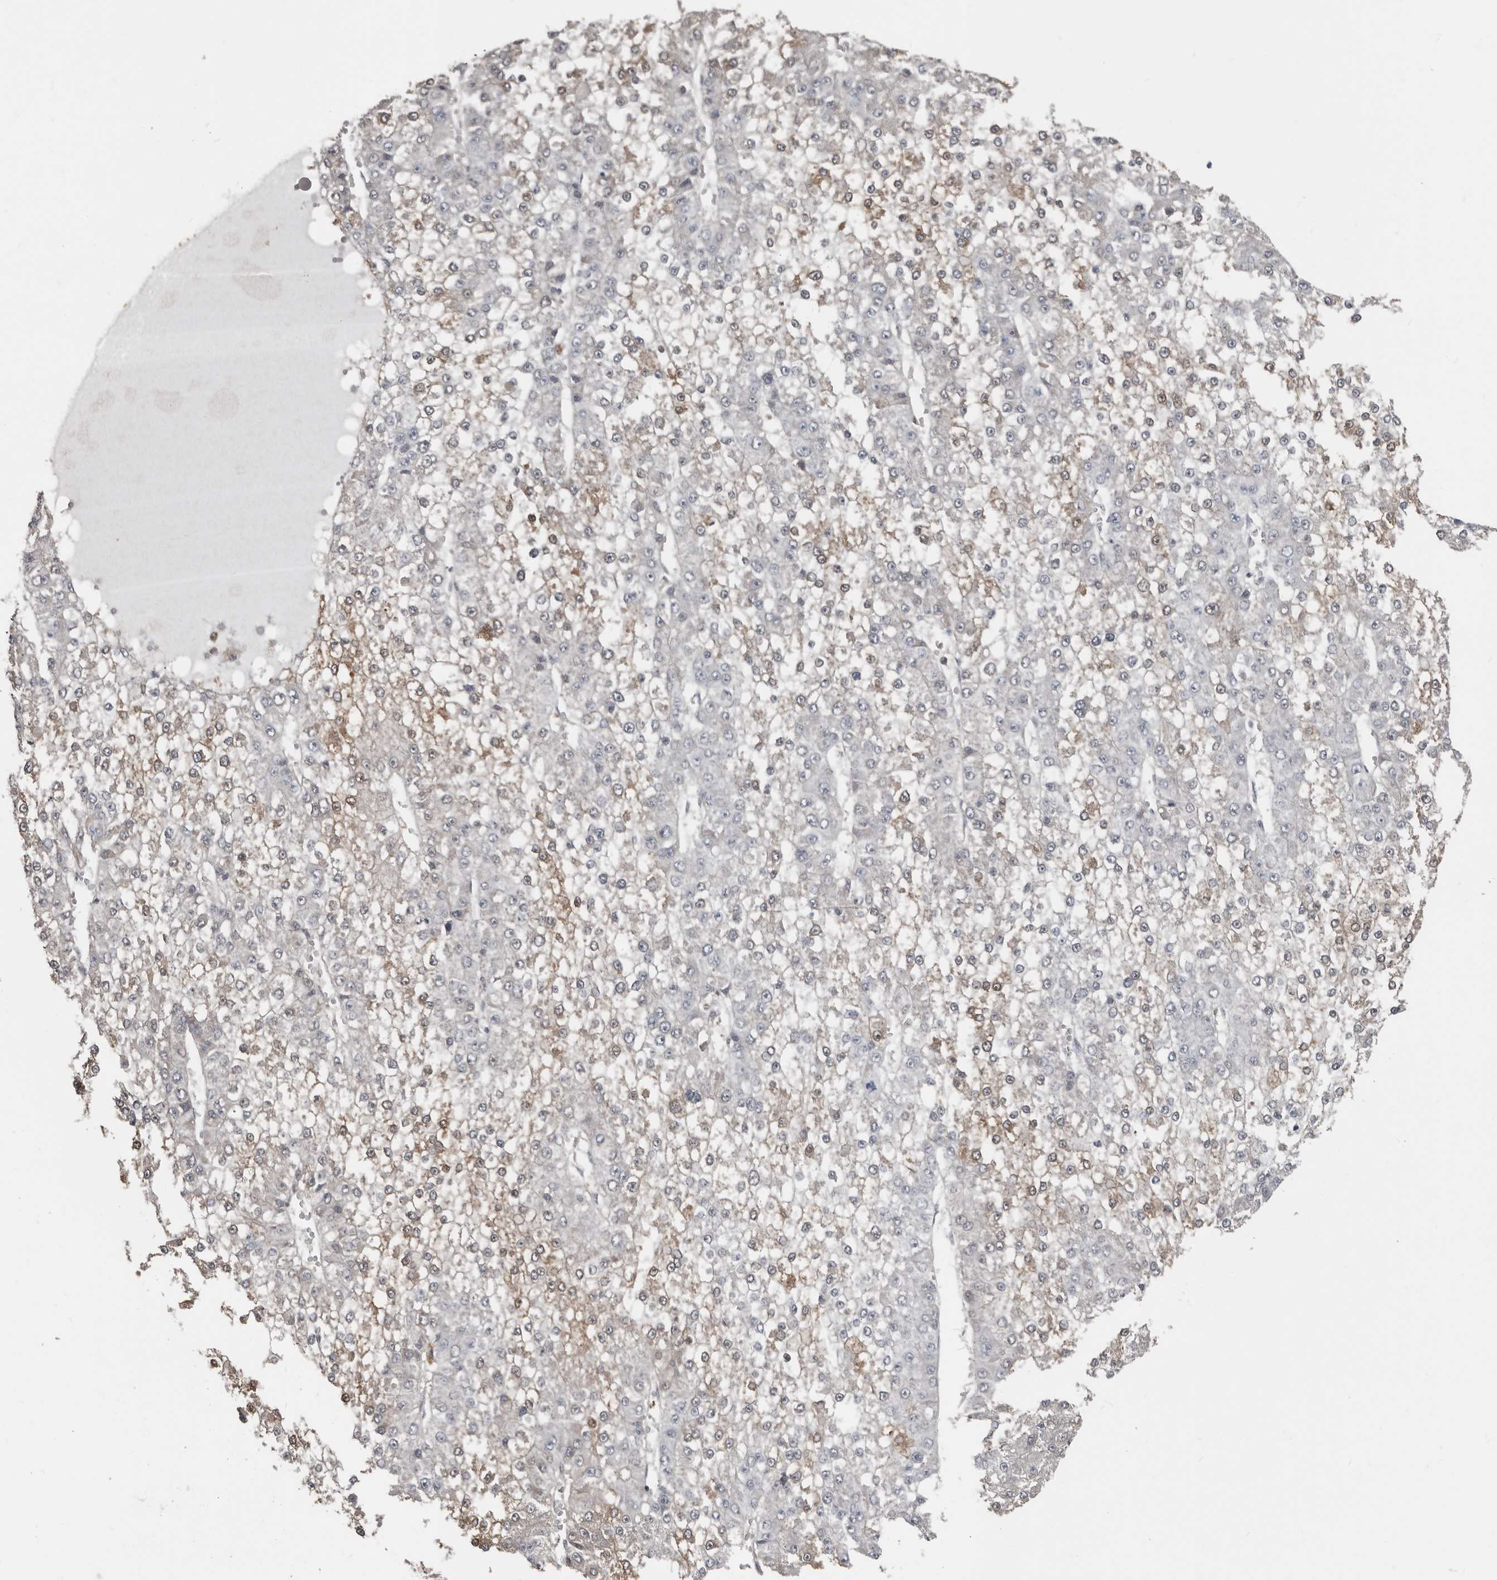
{"staining": {"intensity": "weak", "quantity": "25%-75%", "location": "cytoplasmic/membranous"}, "tissue": "liver cancer", "cell_type": "Tumor cells", "image_type": "cancer", "snomed": [{"axis": "morphology", "description": "Carcinoma, Hepatocellular, NOS"}, {"axis": "topography", "description": "Liver"}], "caption": "This photomicrograph displays IHC staining of hepatocellular carcinoma (liver), with low weak cytoplasmic/membranous staining in approximately 25%-75% of tumor cells.", "gene": "KCNJ8", "patient": {"sex": "female", "age": 73}}